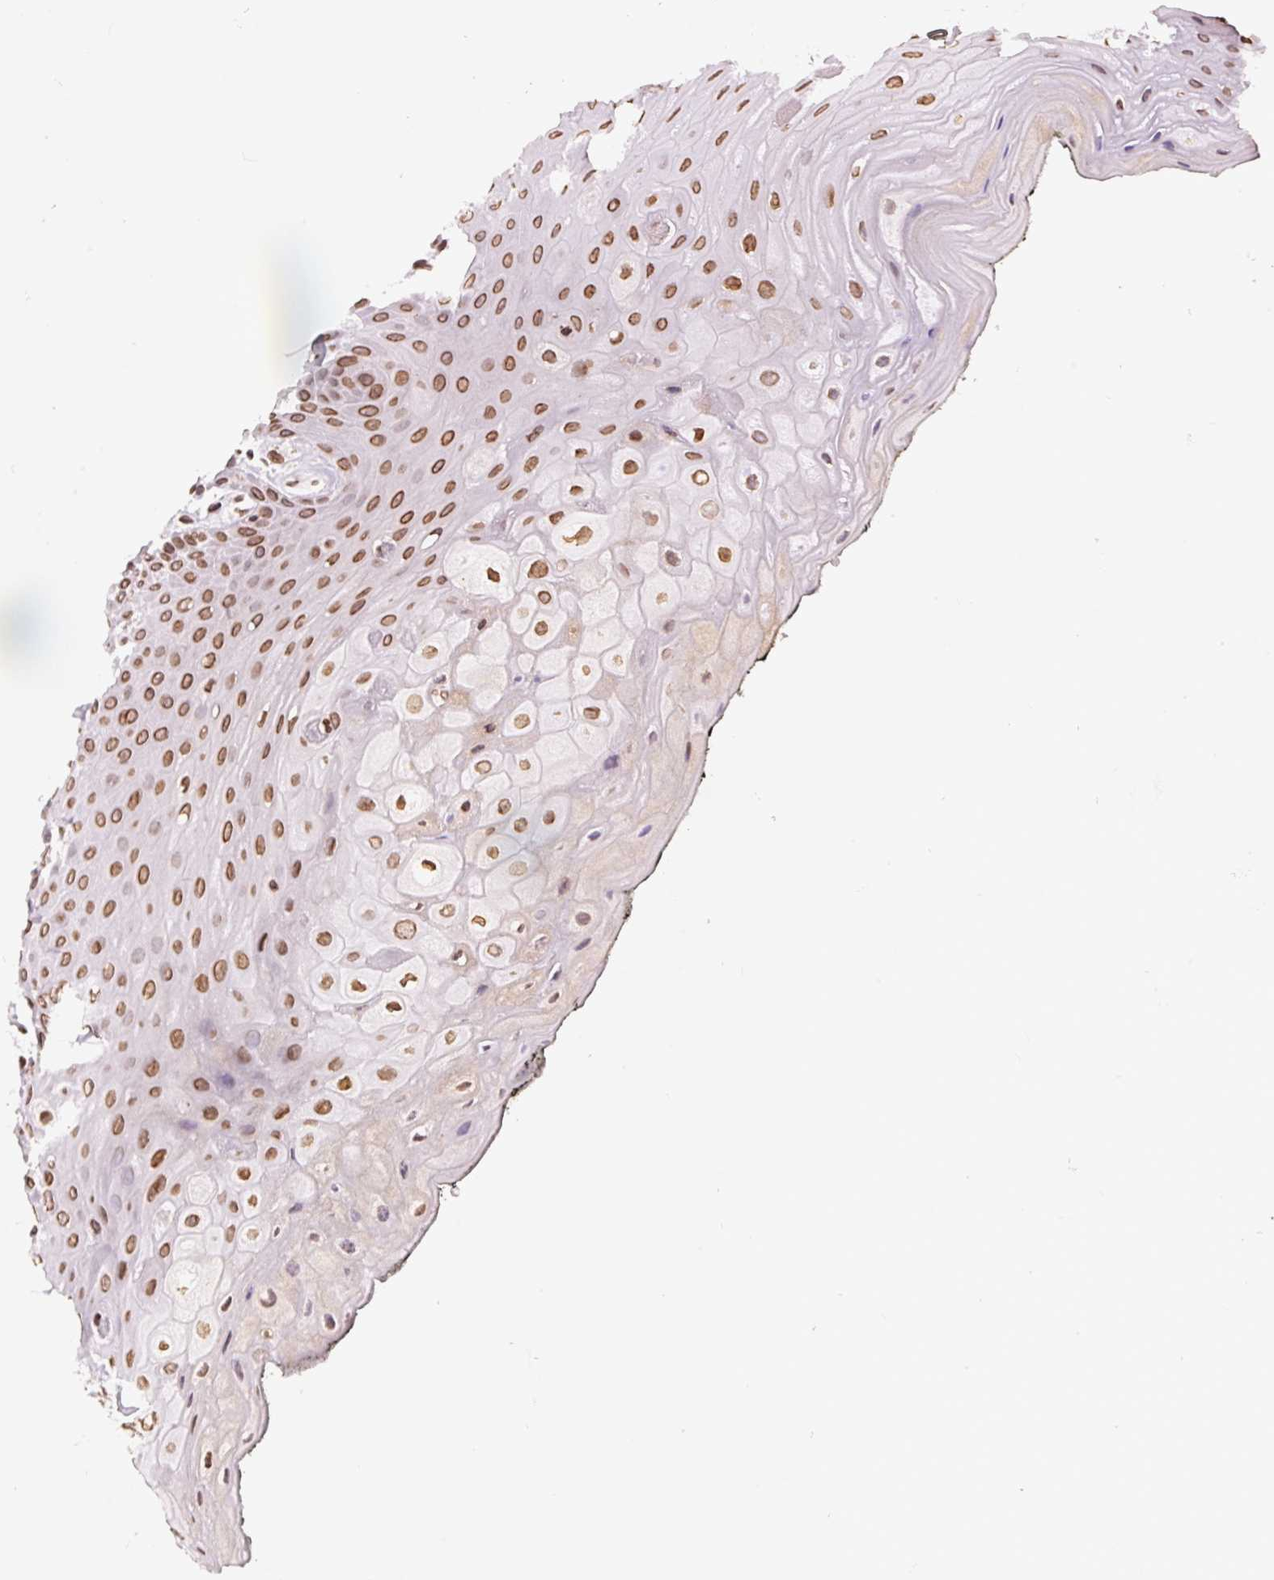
{"staining": {"intensity": "moderate", "quantity": ">75%", "location": "cytoplasmic/membranous,nuclear"}, "tissue": "oral mucosa", "cell_type": "Squamous epithelial cells", "image_type": "normal", "snomed": [{"axis": "morphology", "description": "Normal tissue, NOS"}, {"axis": "topography", "description": "Oral tissue"}, {"axis": "topography", "description": "Tounge, NOS"}], "caption": "The micrograph displays immunohistochemical staining of normal oral mucosa. There is moderate cytoplasmic/membranous,nuclear expression is identified in about >75% of squamous epithelial cells. (DAB IHC with brightfield microscopy, high magnification).", "gene": "ZNF224", "patient": {"sex": "female", "age": 59}}